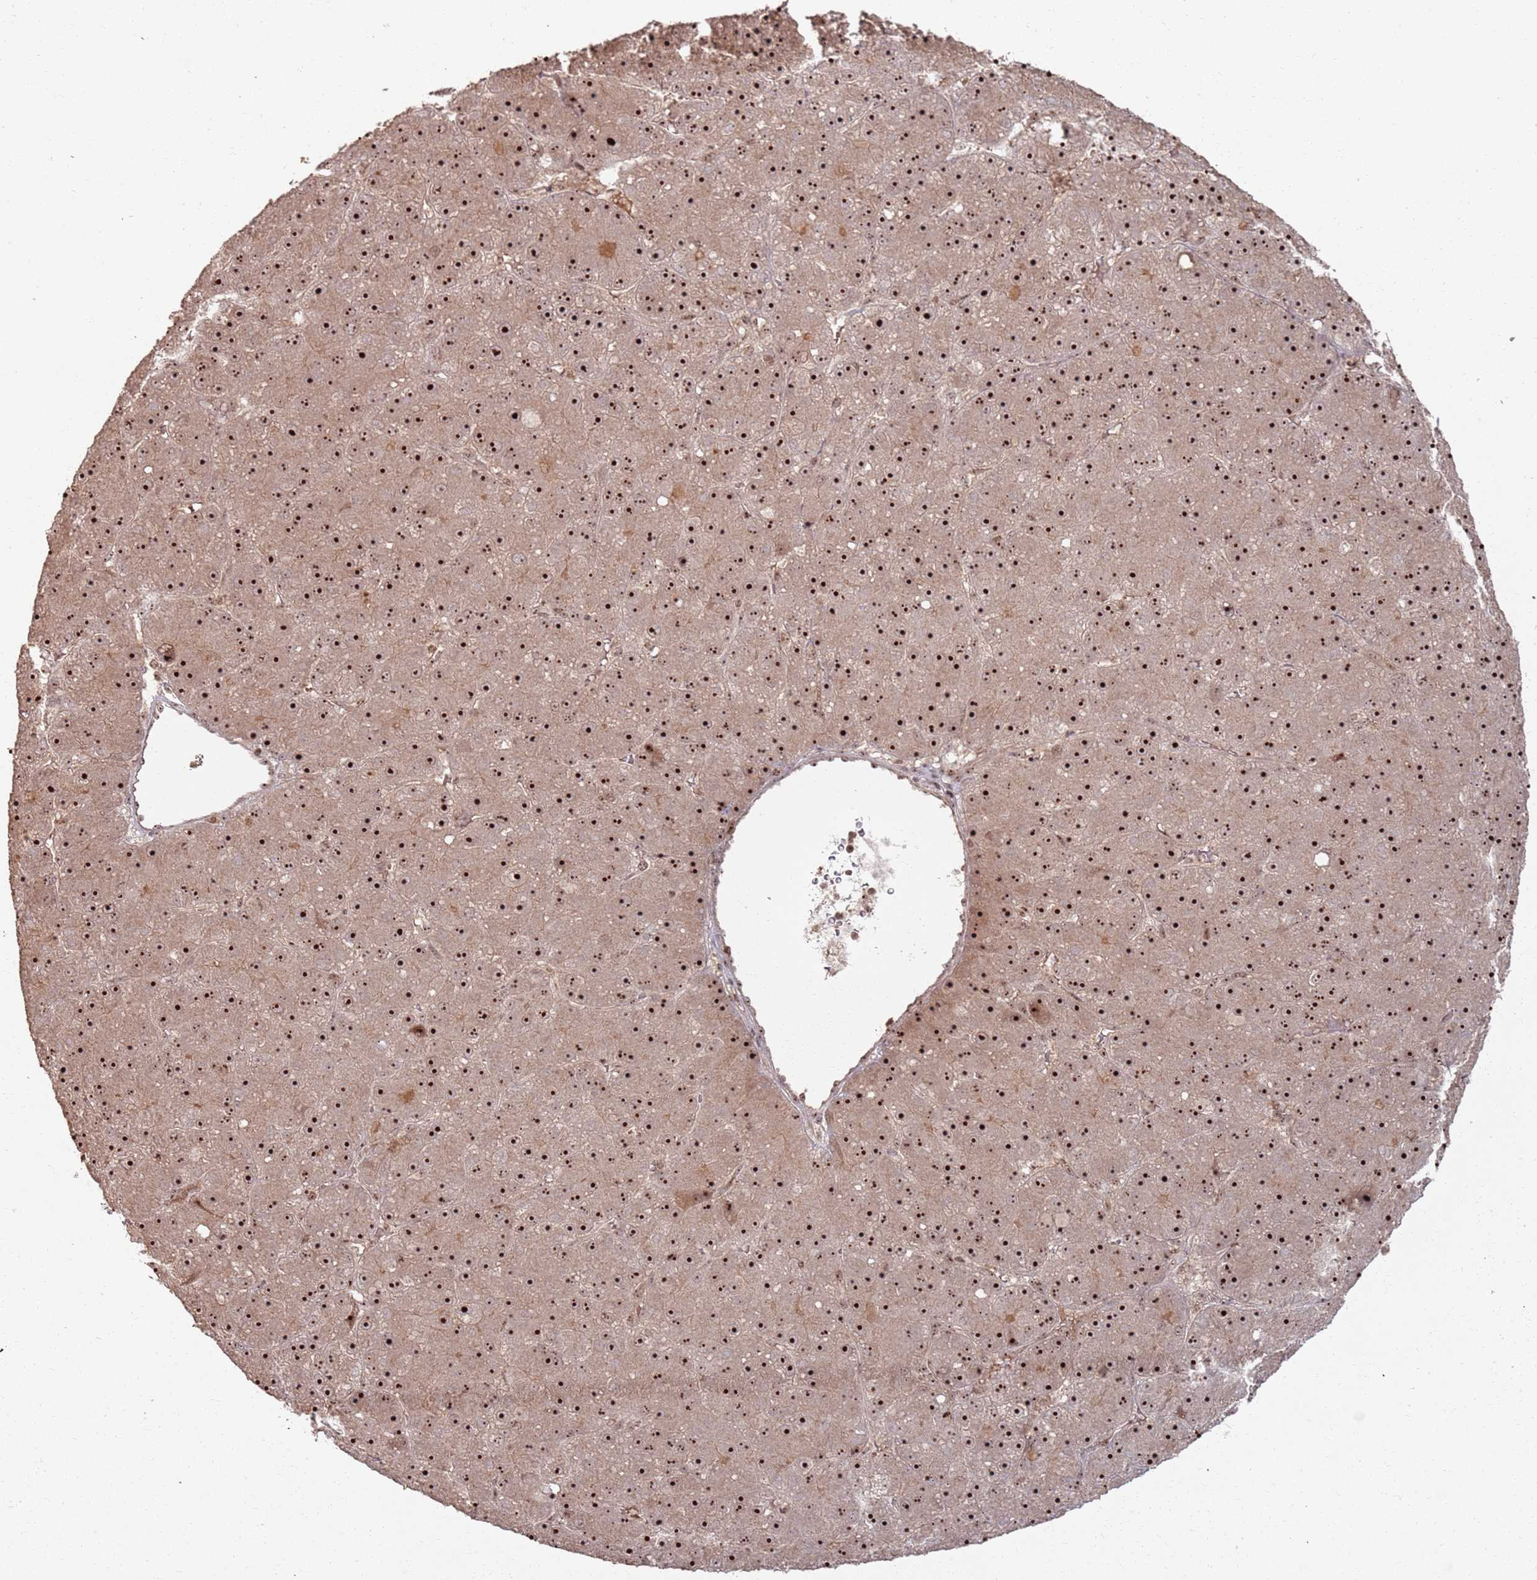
{"staining": {"intensity": "strong", "quantity": ">75%", "location": "nuclear"}, "tissue": "liver cancer", "cell_type": "Tumor cells", "image_type": "cancer", "snomed": [{"axis": "morphology", "description": "Carcinoma, Hepatocellular, NOS"}, {"axis": "topography", "description": "Liver"}], "caption": "Immunohistochemical staining of liver cancer displays high levels of strong nuclear expression in about >75% of tumor cells.", "gene": "UTP11", "patient": {"sex": "male", "age": 67}}